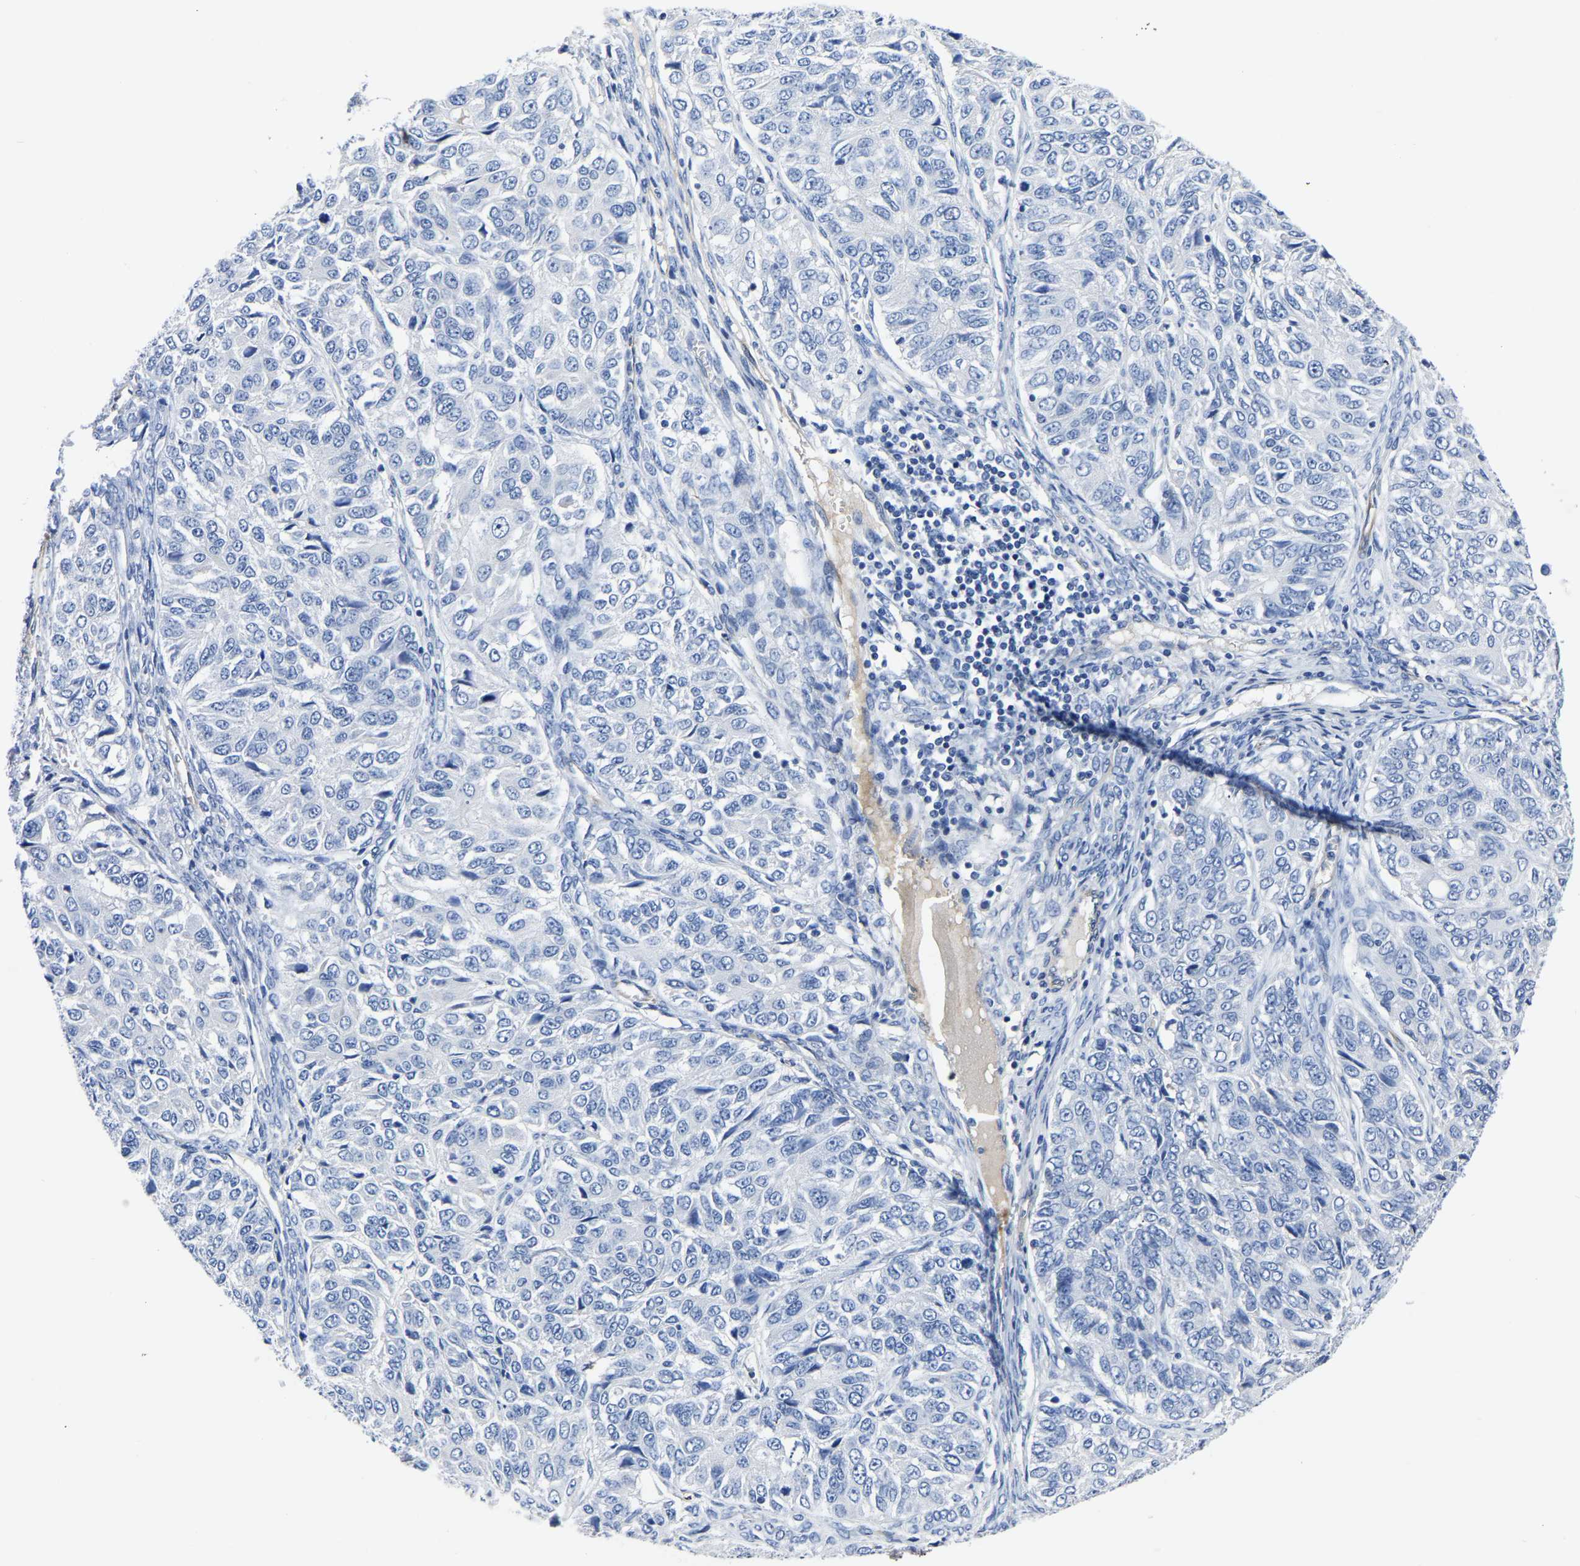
{"staining": {"intensity": "negative", "quantity": "none", "location": "none"}, "tissue": "ovarian cancer", "cell_type": "Tumor cells", "image_type": "cancer", "snomed": [{"axis": "morphology", "description": "Carcinoma, endometroid"}, {"axis": "topography", "description": "Ovary"}], "caption": "Tumor cells are negative for protein expression in human ovarian cancer (endometroid carcinoma).", "gene": "SLC45A3", "patient": {"sex": "female", "age": 51}}